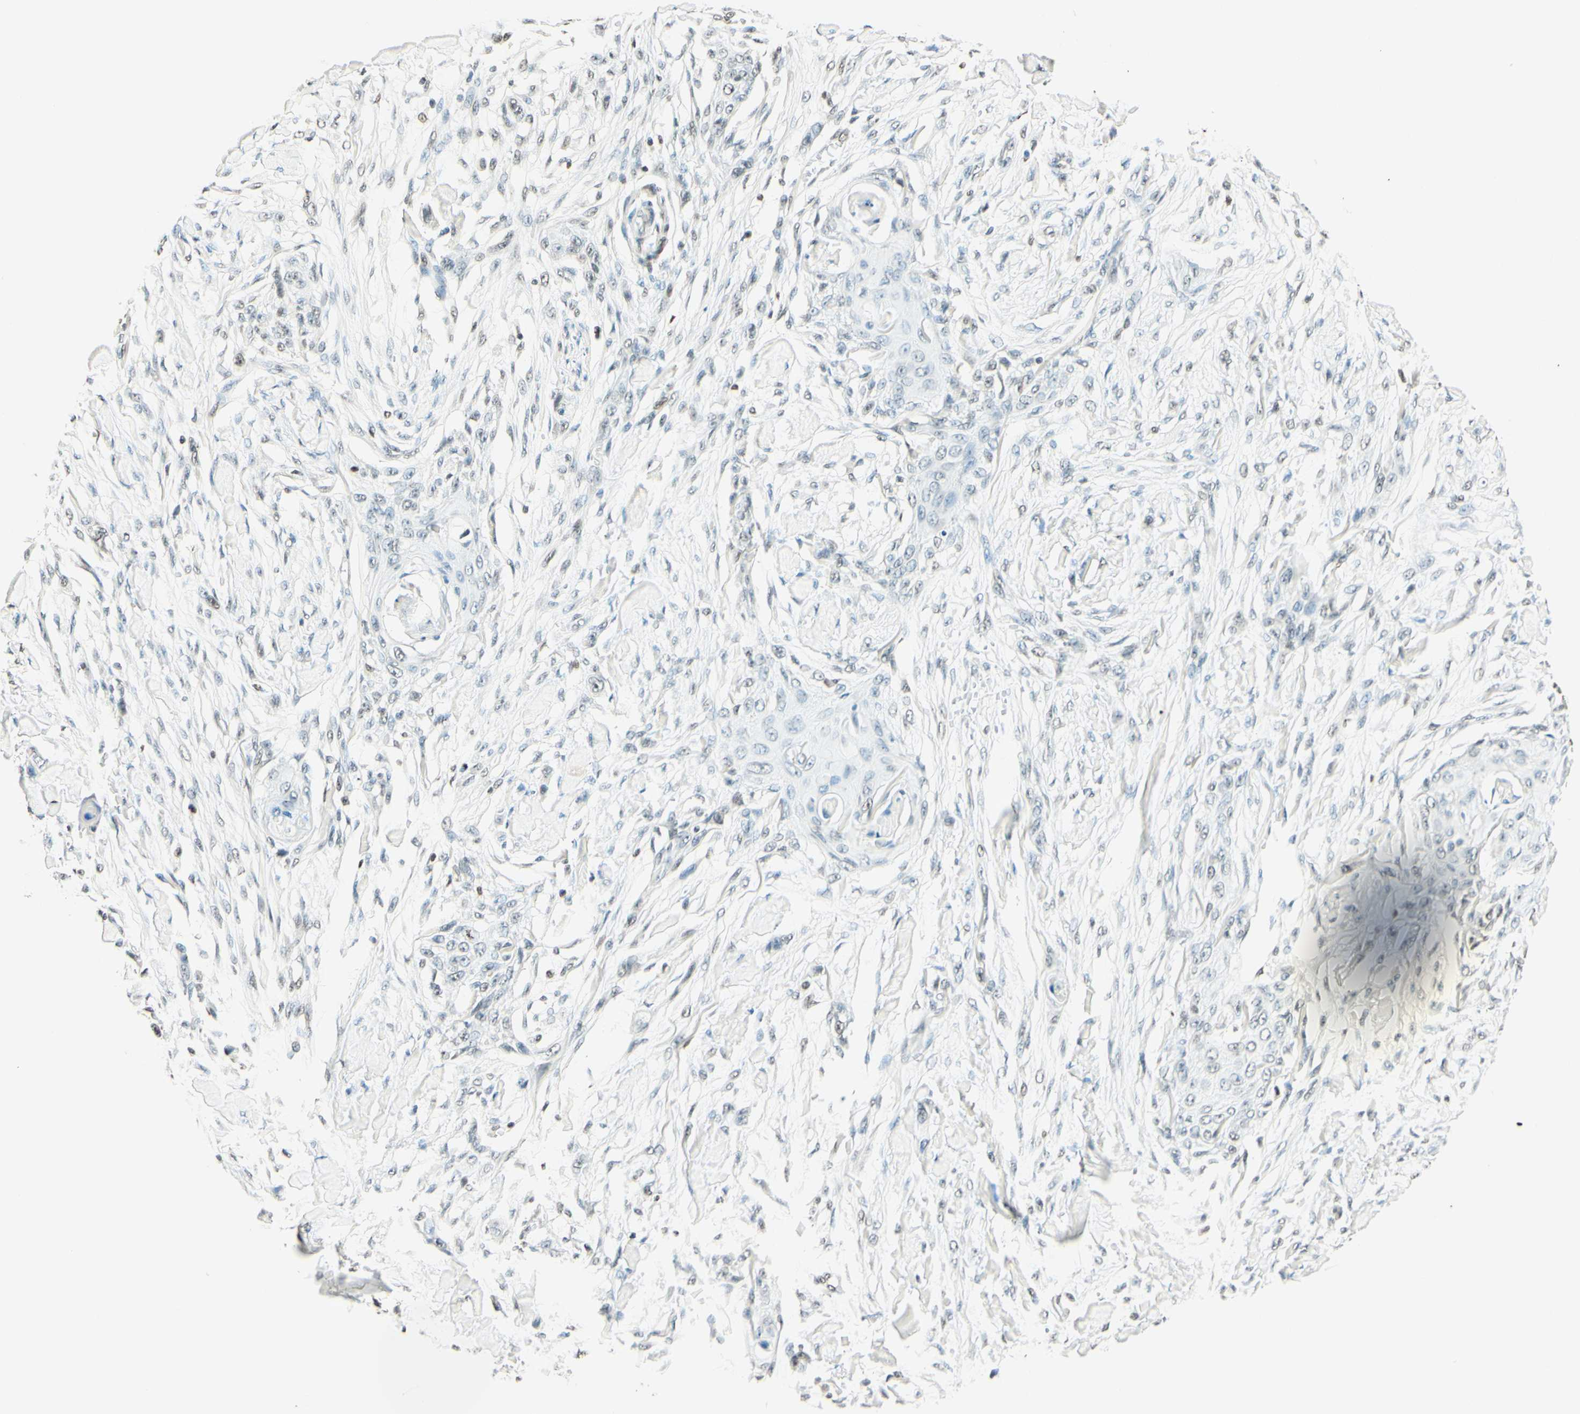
{"staining": {"intensity": "weak", "quantity": "<25%", "location": "nuclear"}, "tissue": "skin cancer", "cell_type": "Tumor cells", "image_type": "cancer", "snomed": [{"axis": "morphology", "description": "Squamous cell carcinoma, NOS"}, {"axis": "topography", "description": "Skin"}], "caption": "A photomicrograph of human skin cancer is negative for staining in tumor cells. Nuclei are stained in blue.", "gene": "MSH2", "patient": {"sex": "female", "age": 59}}